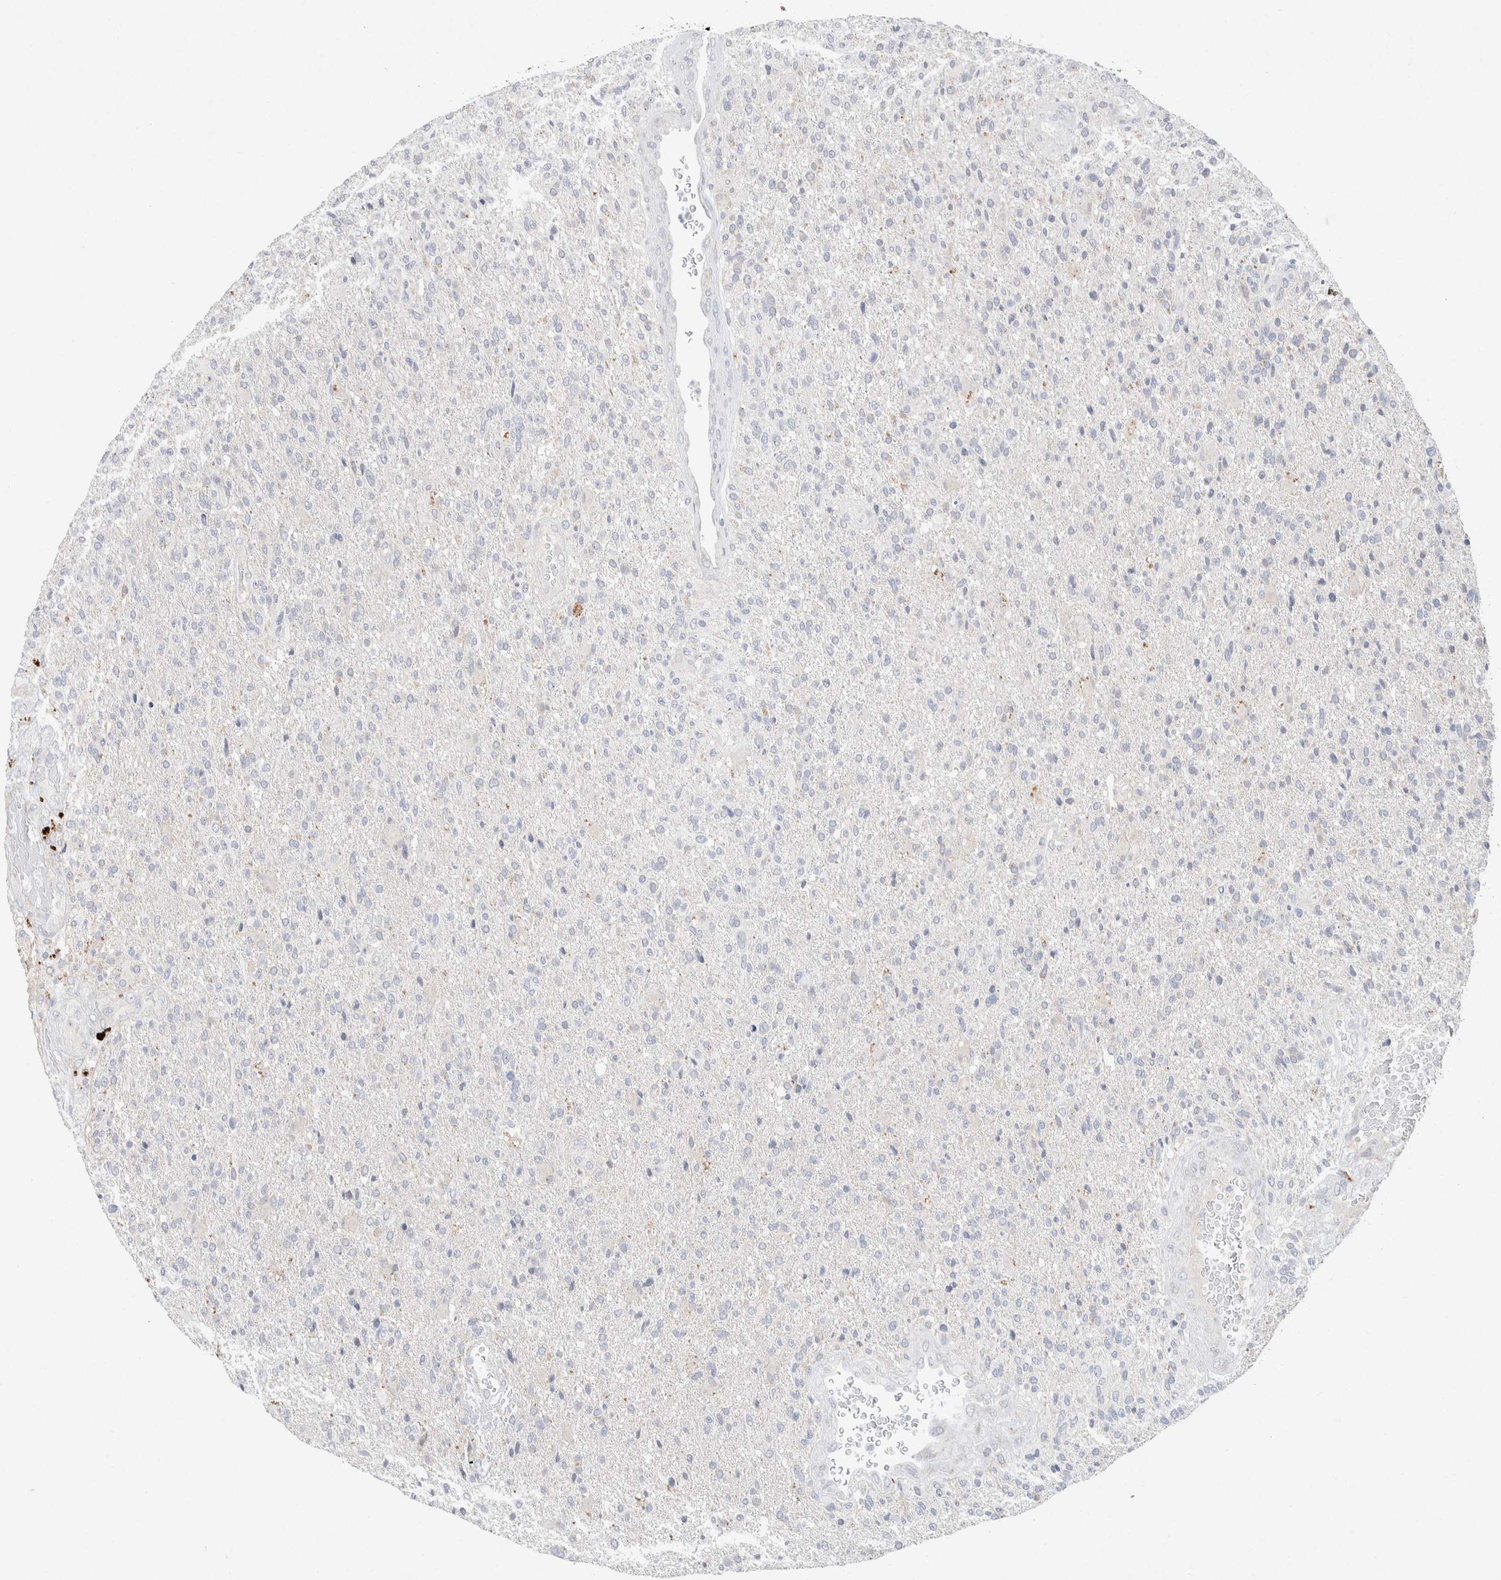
{"staining": {"intensity": "negative", "quantity": "none", "location": "none"}, "tissue": "glioma", "cell_type": "Tumor cells", "image_type": "cancer", "snomed": [{"axis": "morphology", "description": "Glioma, malignant, High grade"}, {"axis": "topography", "description": "Brain"}], "caption": "This is an immunohistochemistry (IHC) photomicrograph of malignant glioma (high-grade). There is no staining in tumor cells.", "gene": "CMTM4", "patient": {"sex": "male", "age": 72}}